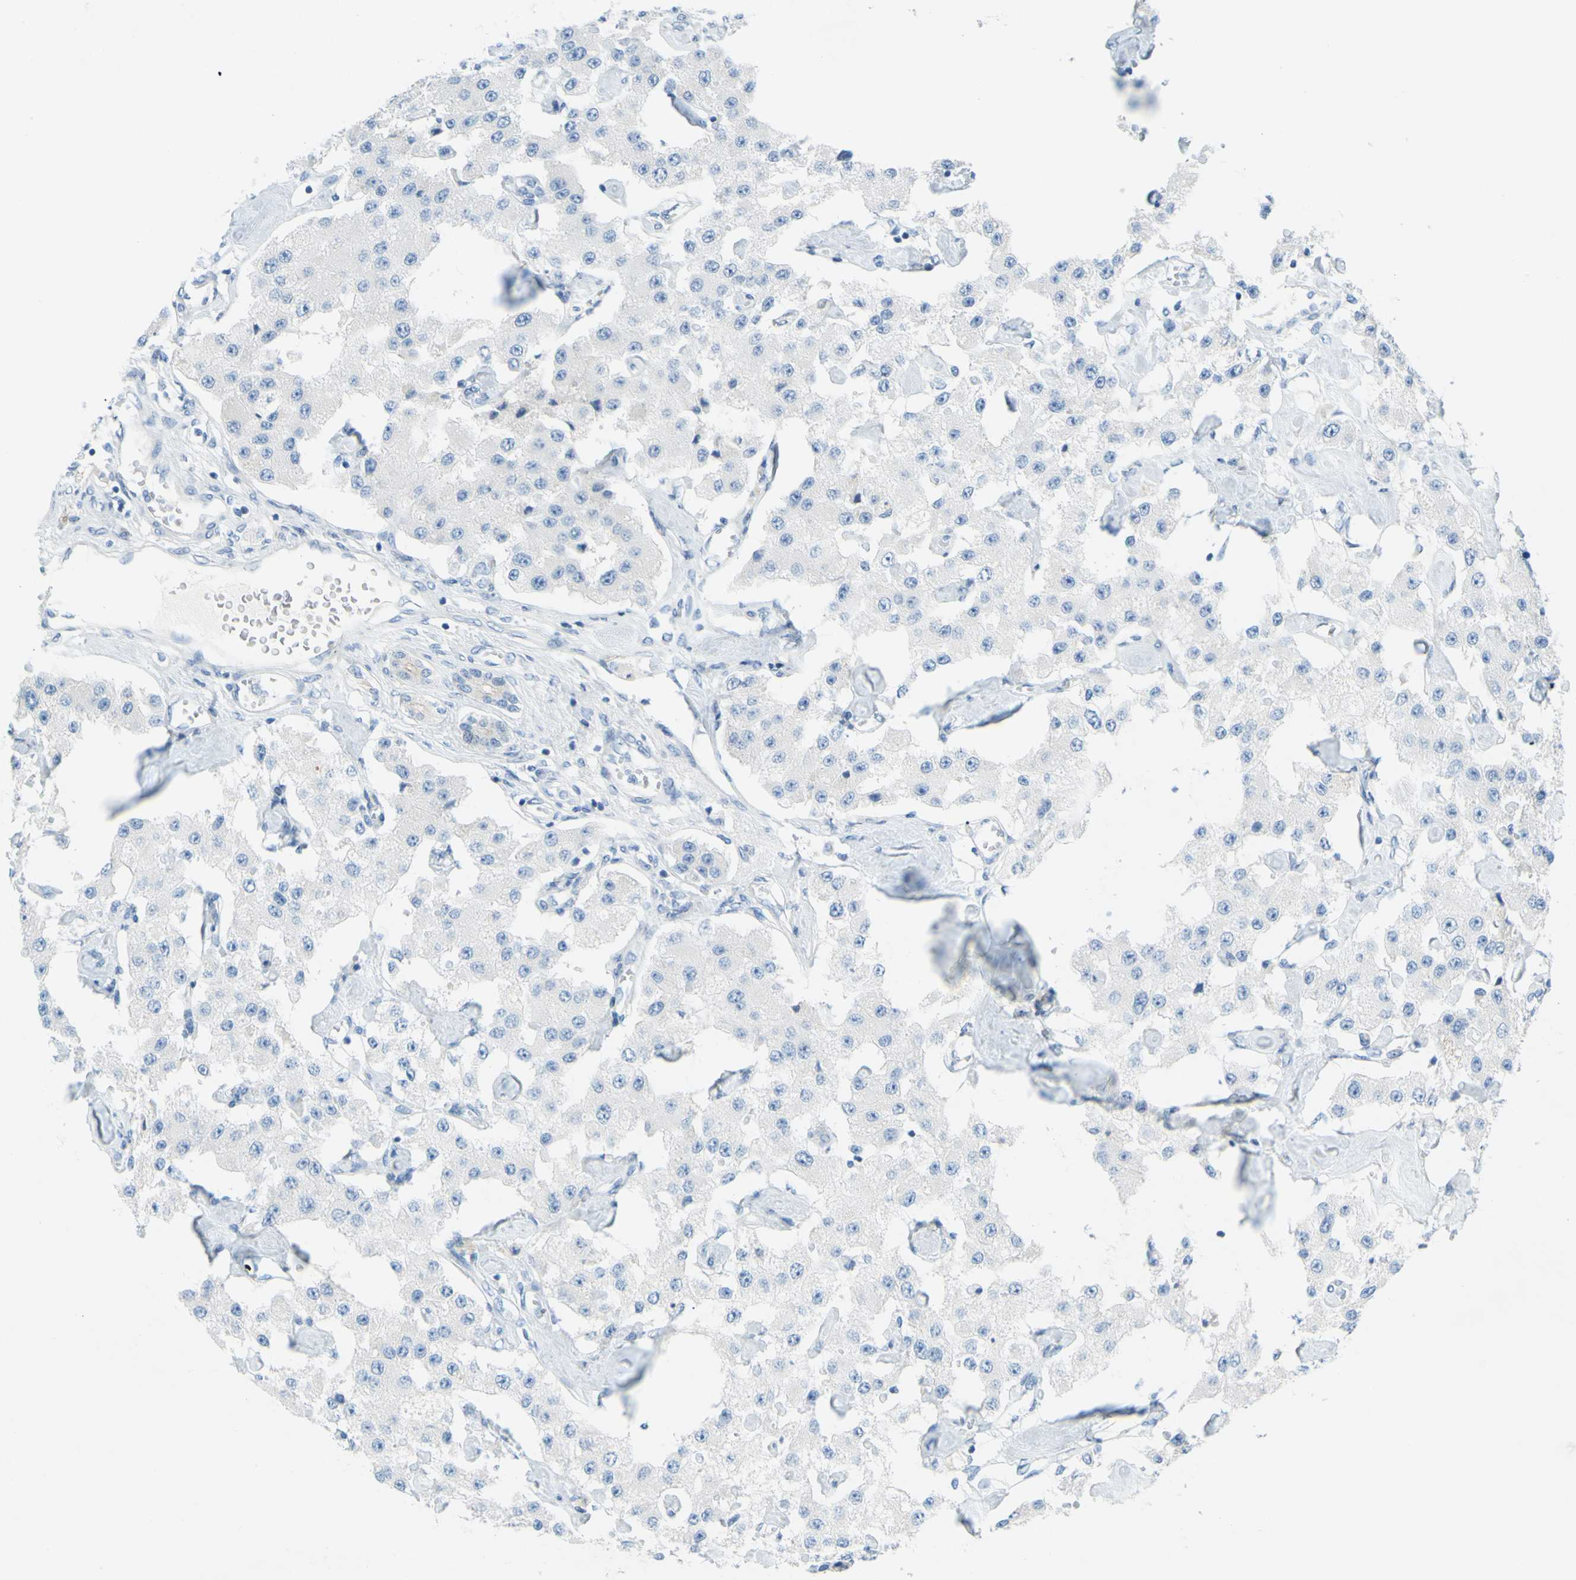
{"staining": {"intensity": "negative", "quantity": "none", "location": "none"}, "tissue": "carcinoid", "cell_type": "Tumor cells", "image_type": "cancer", "snomed": [{"axis": "morphology", "description": "Carcinoid, malignant, NOS"}, {"axis": "topography", "description": "Pancreas"}], "caption": "Immunohistochemical staining of carcinoid (malignant) exhibits no significant staining in tumor cells. The staining was performed using DAB (3,3'-diaminobenzidine) to visualize the protein expression in brown, while the nuclei were stained in blue with hematoxylin (Magnification: 20x).", "gene": "SLC1A2", "patient": {"sex": "male", "age": 41}}